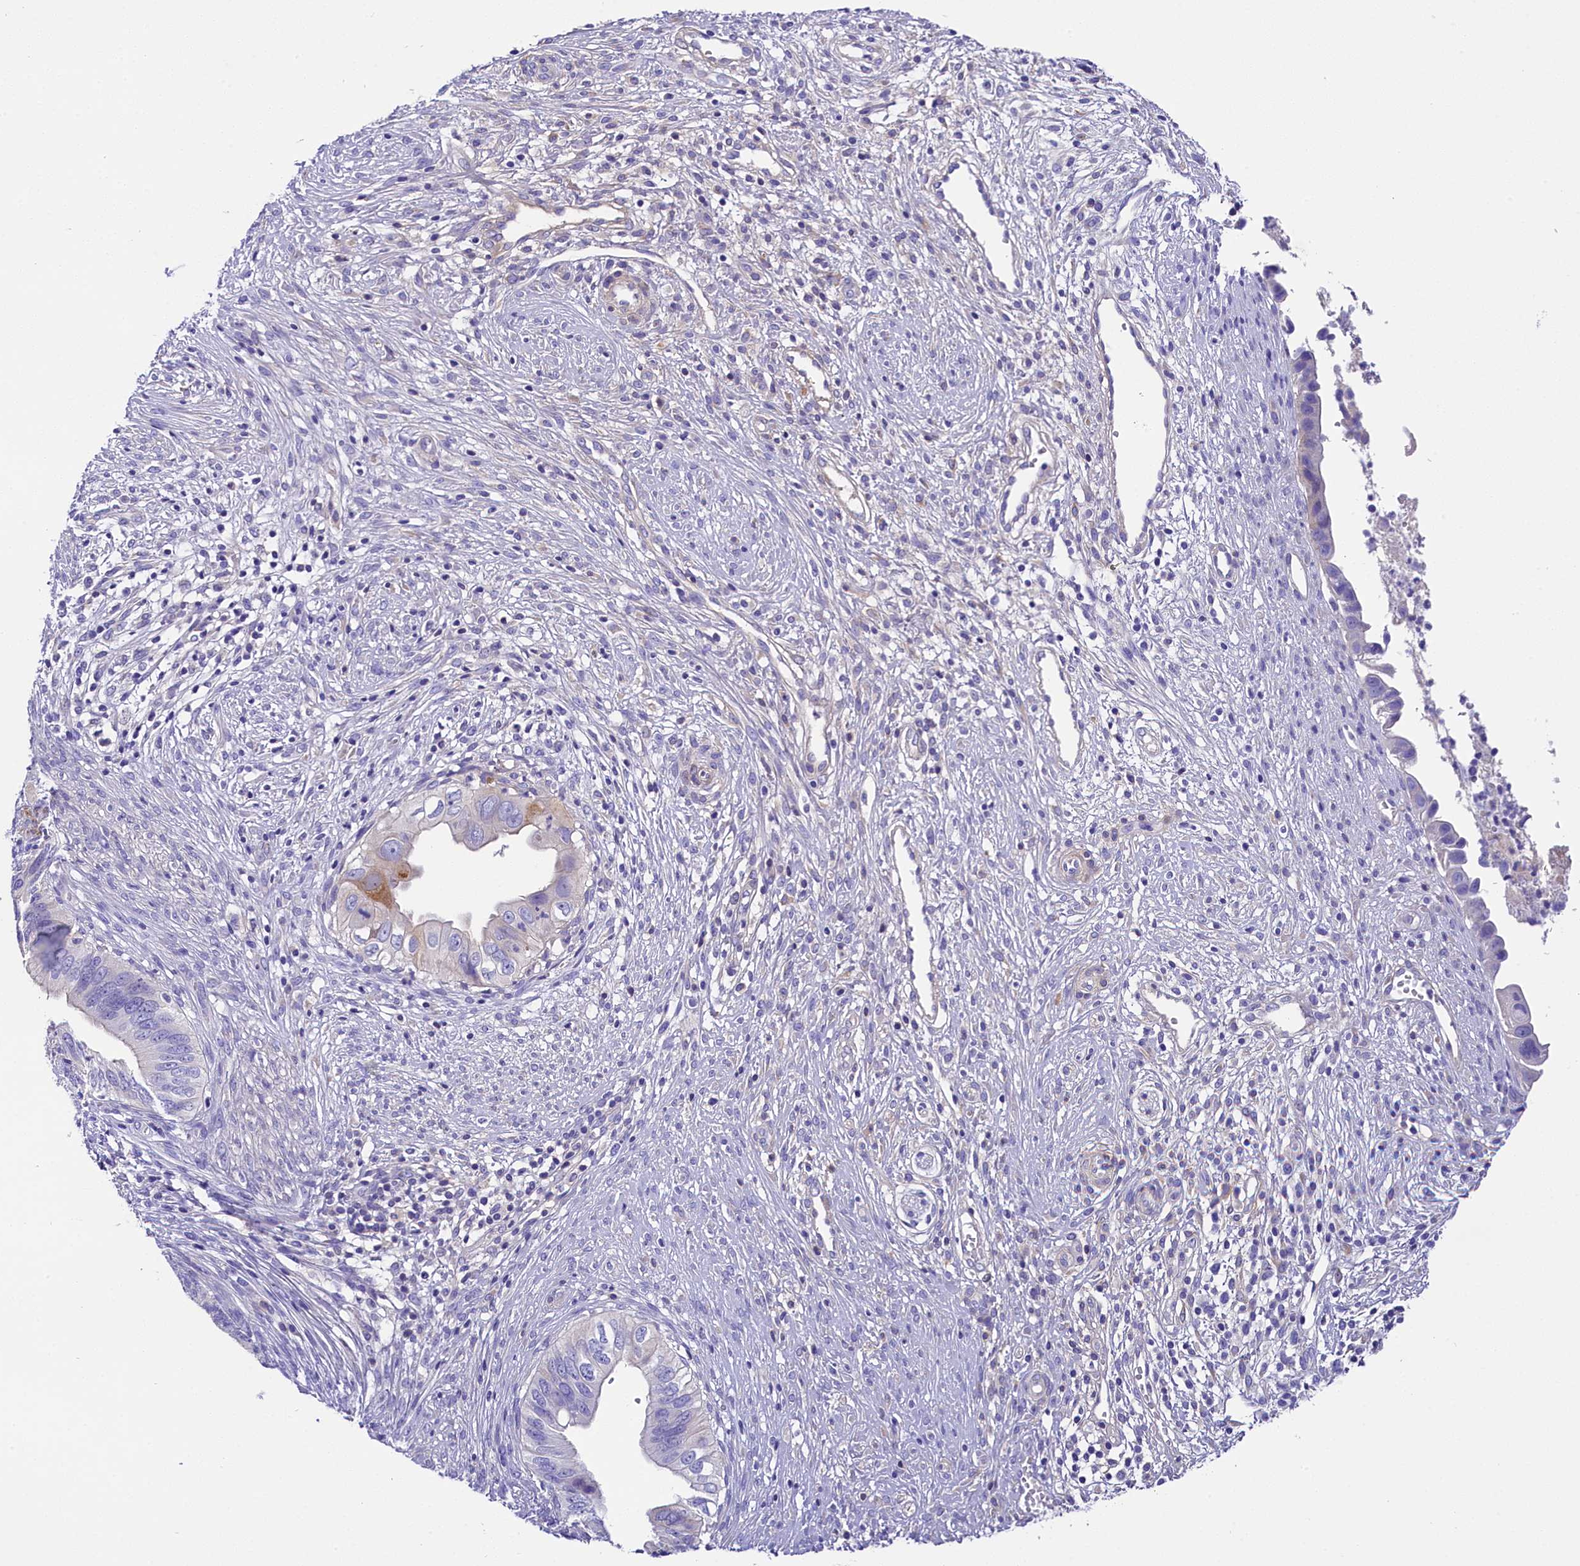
{"staining": {"intensity": "weak", "quantity": "<25%", "location": "cytoplasmic/membranous"}, "tissue": "cervical cancer", "cell_type": "Tumor cells", "image_type": "cancer", "snomed": [{"axis": "morphology", "description": "Adenocarcinoma, NOS"}, {"axis": "topography", "description": "Cervix"}], "caption": "Tumor cells show no significant expression in cervical cancer.", "gene": "SOD3", "patient": {"sex": "female", "age": 42}}